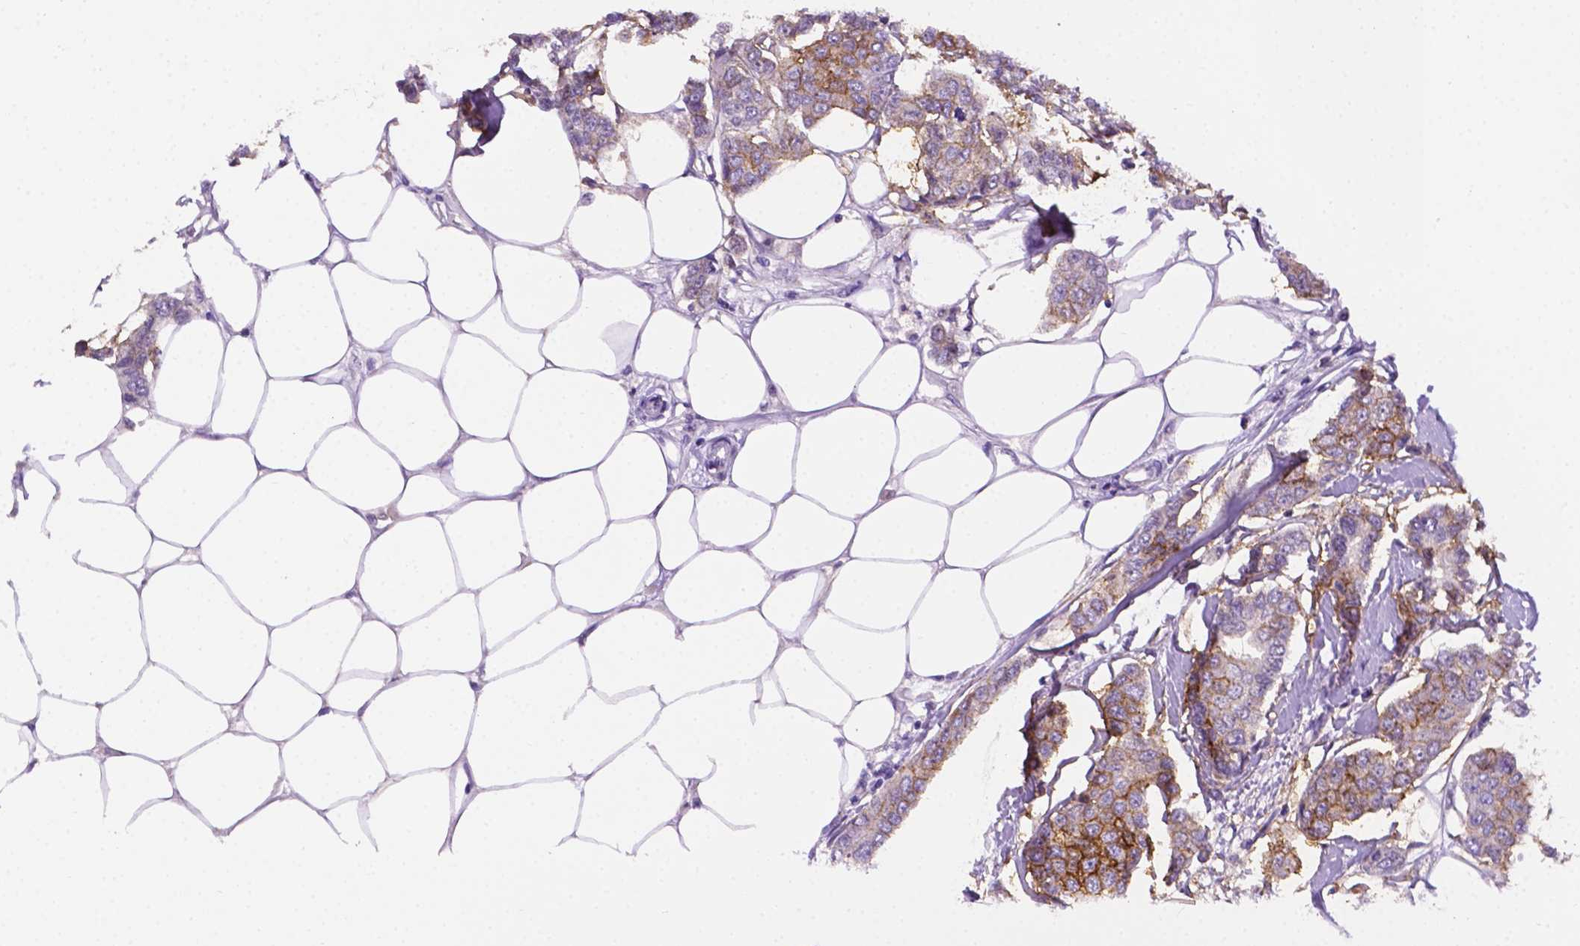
{"staining": {"intensity": "moderate", "quantity": "<25%", "location": "cytoplasmic/membranous"}, "tissue": "breast cancer", "cell_type": "Tumor cells", "image_type": "cancer", "snomed": [{"axis": "morphology", "description": "Duct carcinoma"}, {"axis": "topography", "description": "Breast"}], "caption": "Protein positivity by immunohistochemistry shows moderate cytoplasmic/membranous staining in approximately <25% of tumor cells in breast infiltrating ductal carcinoma.", "gene": "TACSTD2", "patient": {"sex": "female", "age": 94}}